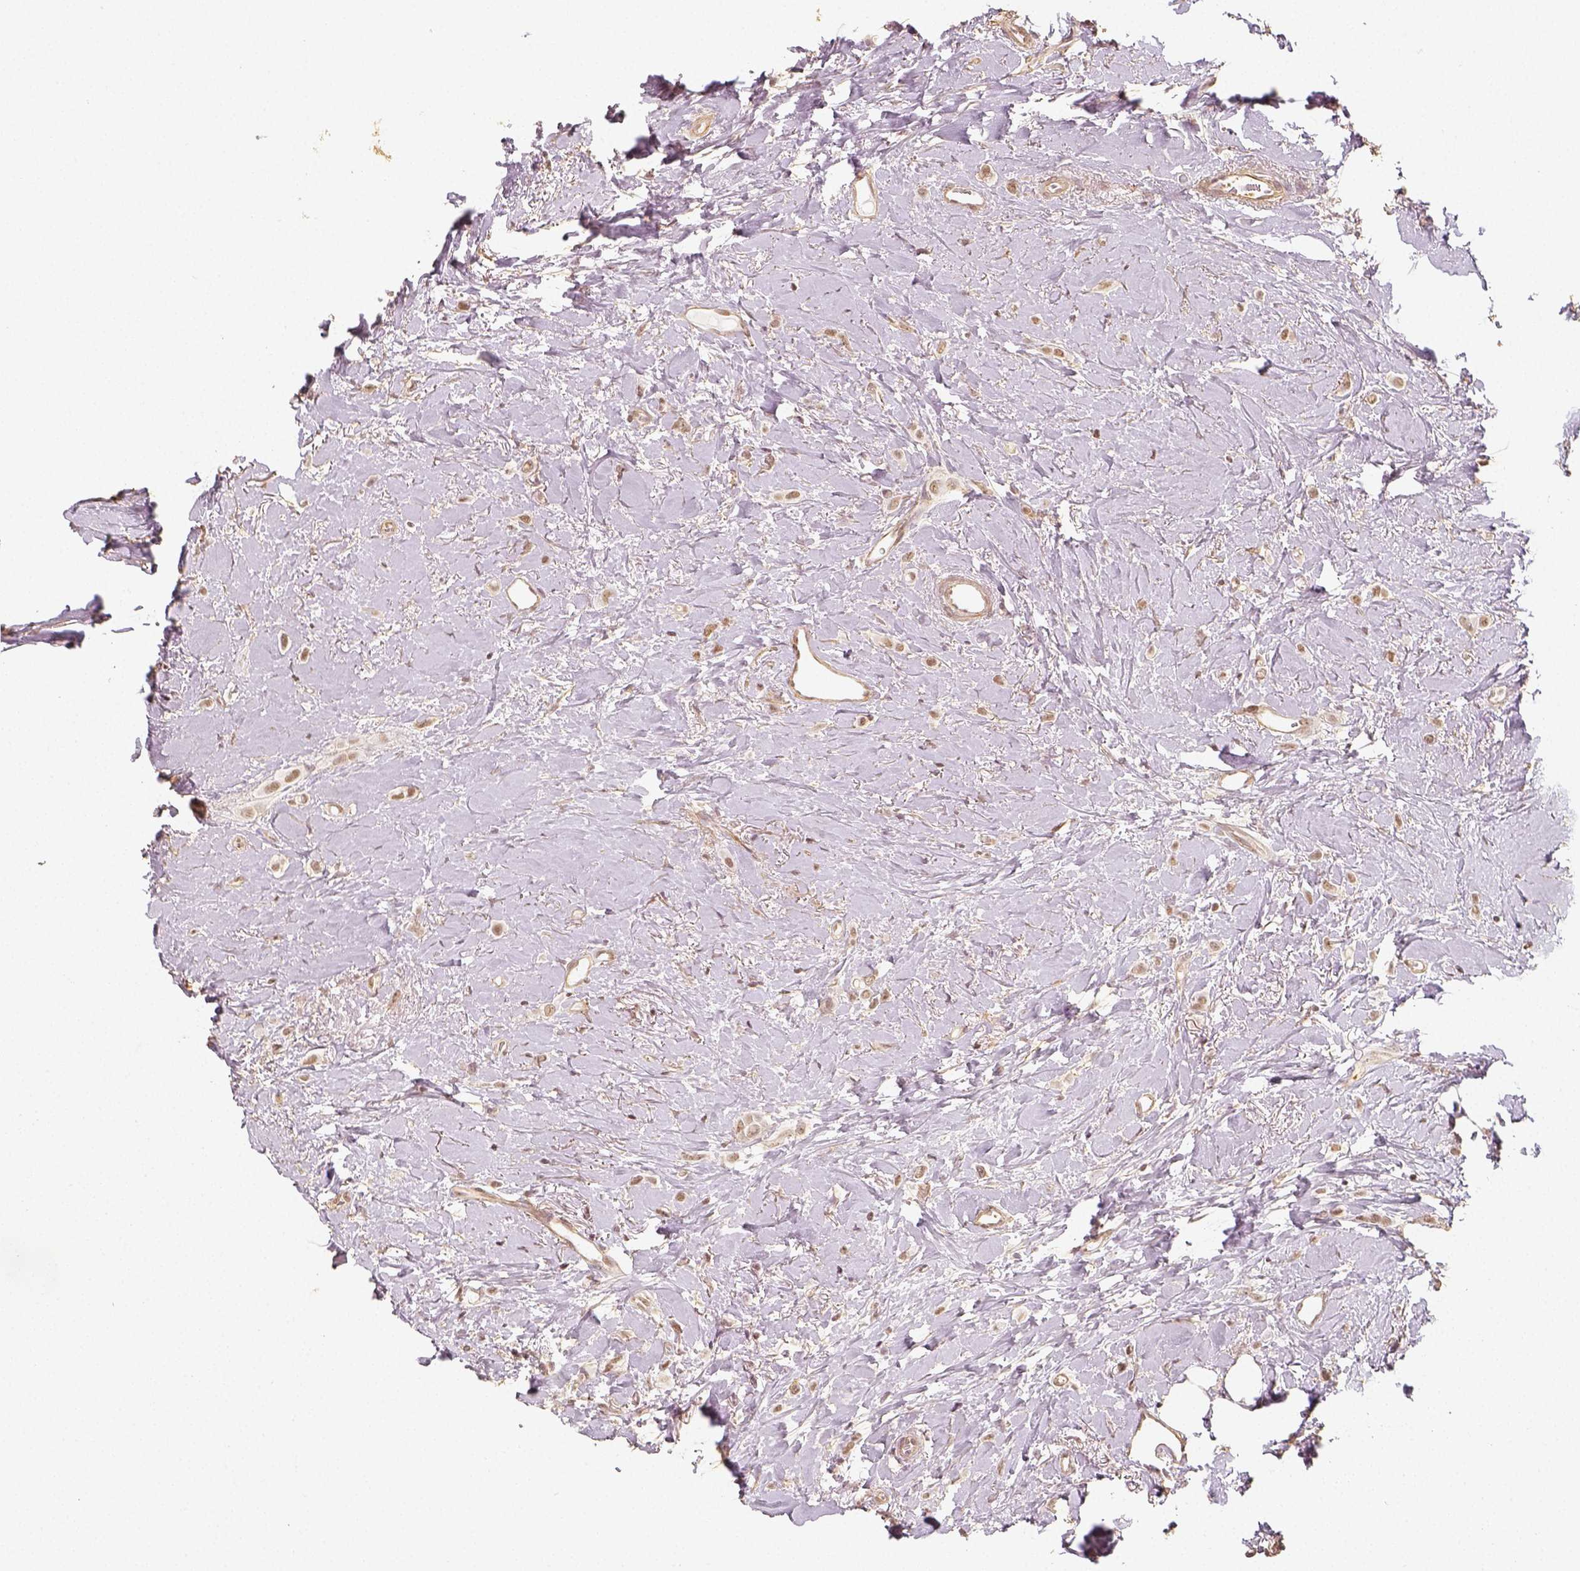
{"staining": {"intensity": "moderate", "quantity": ">75%", "location": "nuclear"}, "tissue": "breast cancer", "cell_type": "Tumor cells", "image_type": "cancer", "snomed": [{"axis": "morphology", "description": "Lobular carcinoma"}, {"axis": "topography", "description": "Breast"}], "caption": "The image exhibits staining of breast cancer, revealing moderate nuclear protein expression (brown color) within tumor cells.", "gene": "HDAC1", "patient": {"sex": "female", "age": 66}}